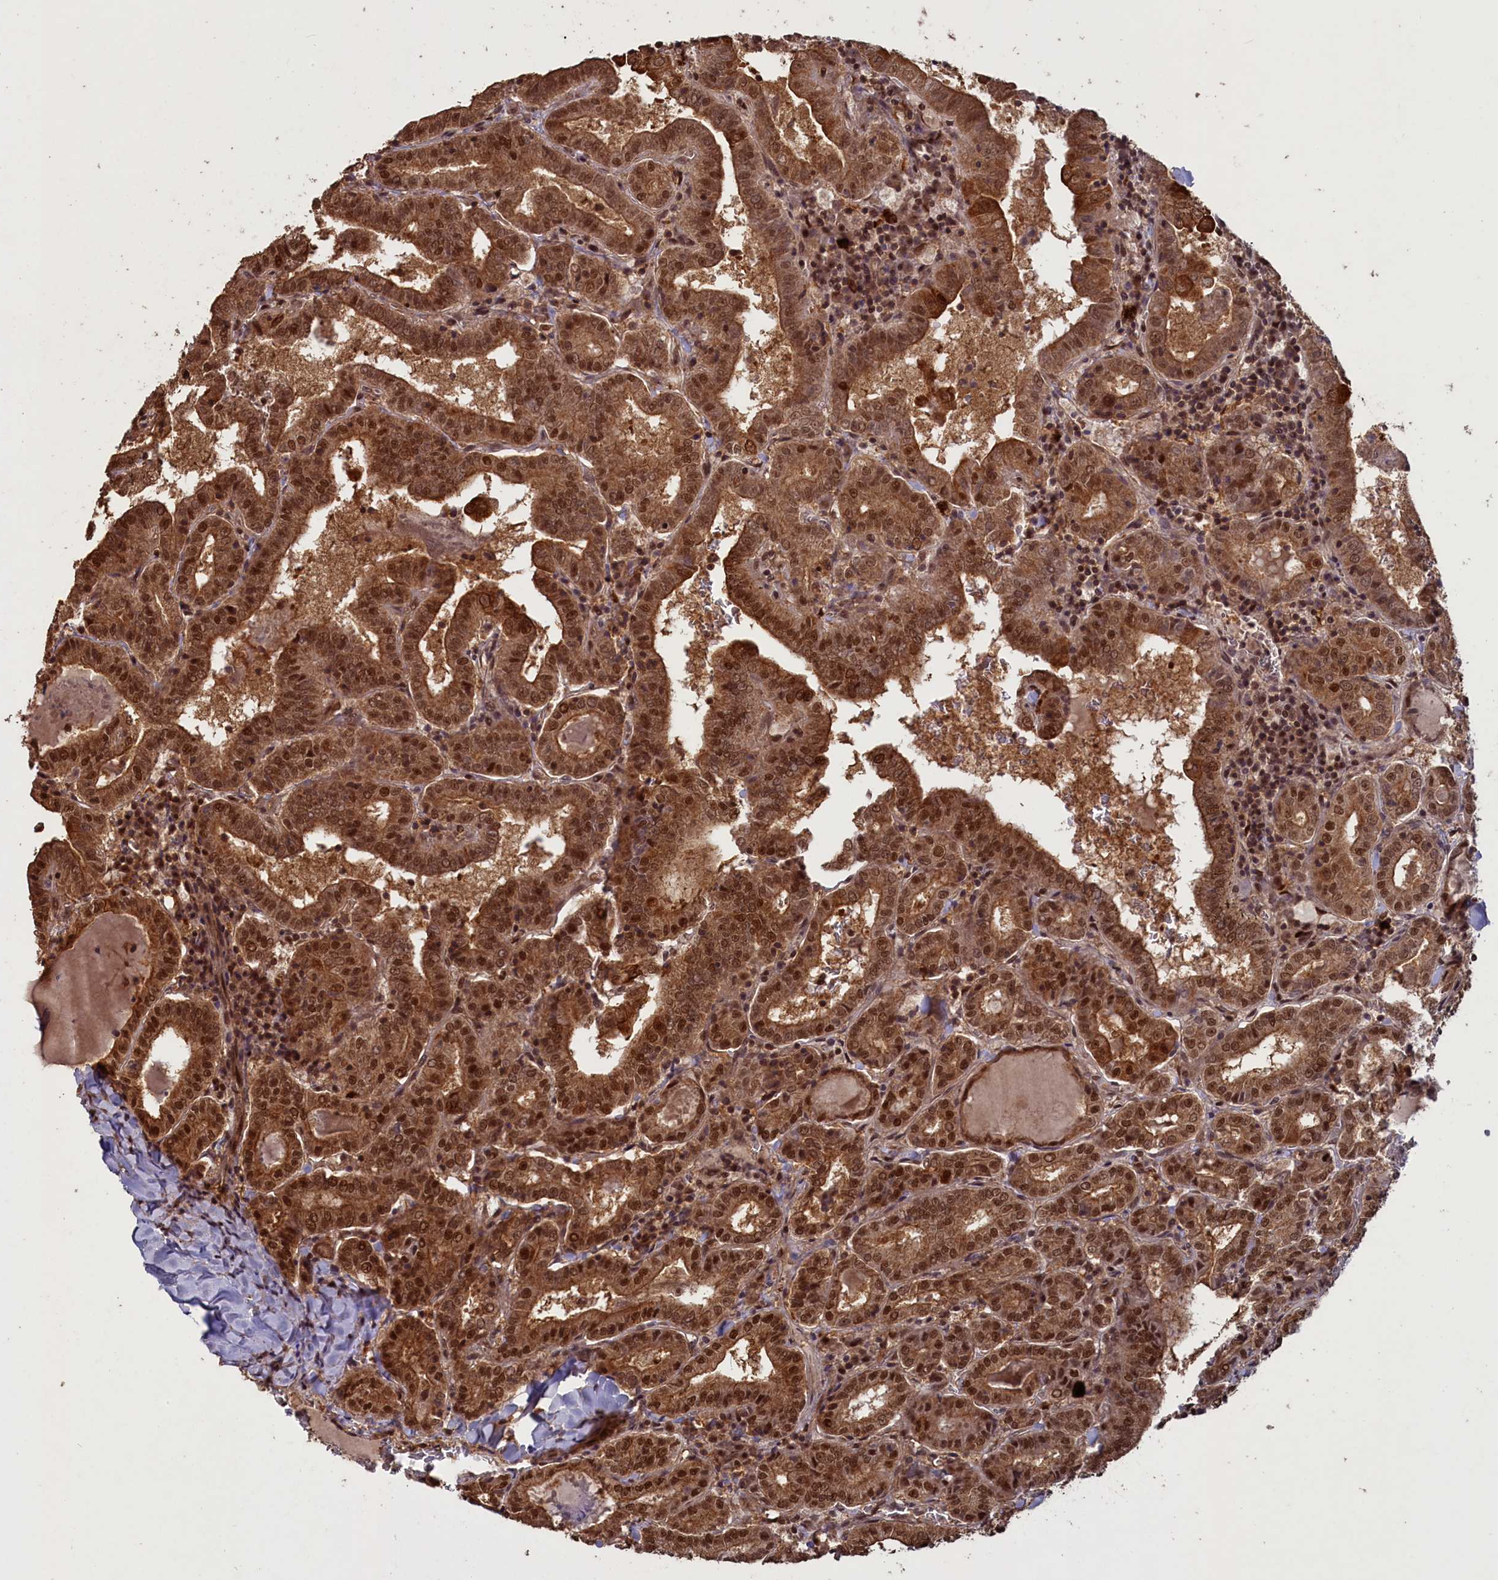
{"staining": {"intensity": "strong", "quantity": ">75%", "location": "cytoplasmic/membranous,nuclear"}, "tissue": "thyroid cancer", "cell_type": "Tumor cells", "image_type": "cancer", "snomed": [{"axis": "morphology", "description": "Papillary adenocarcinoma, NOS"}, {"axis": "topography", "description": "Thyroid gland"}], "caption": "Thyroid cancer stained with DAB IHC demonstrates high levels of strong cytoplasmic/membranous and nuclear expression in about >75% of tumor cells.", "gene": "NAE1", "patient": {"sex": "female", "age": 72}}